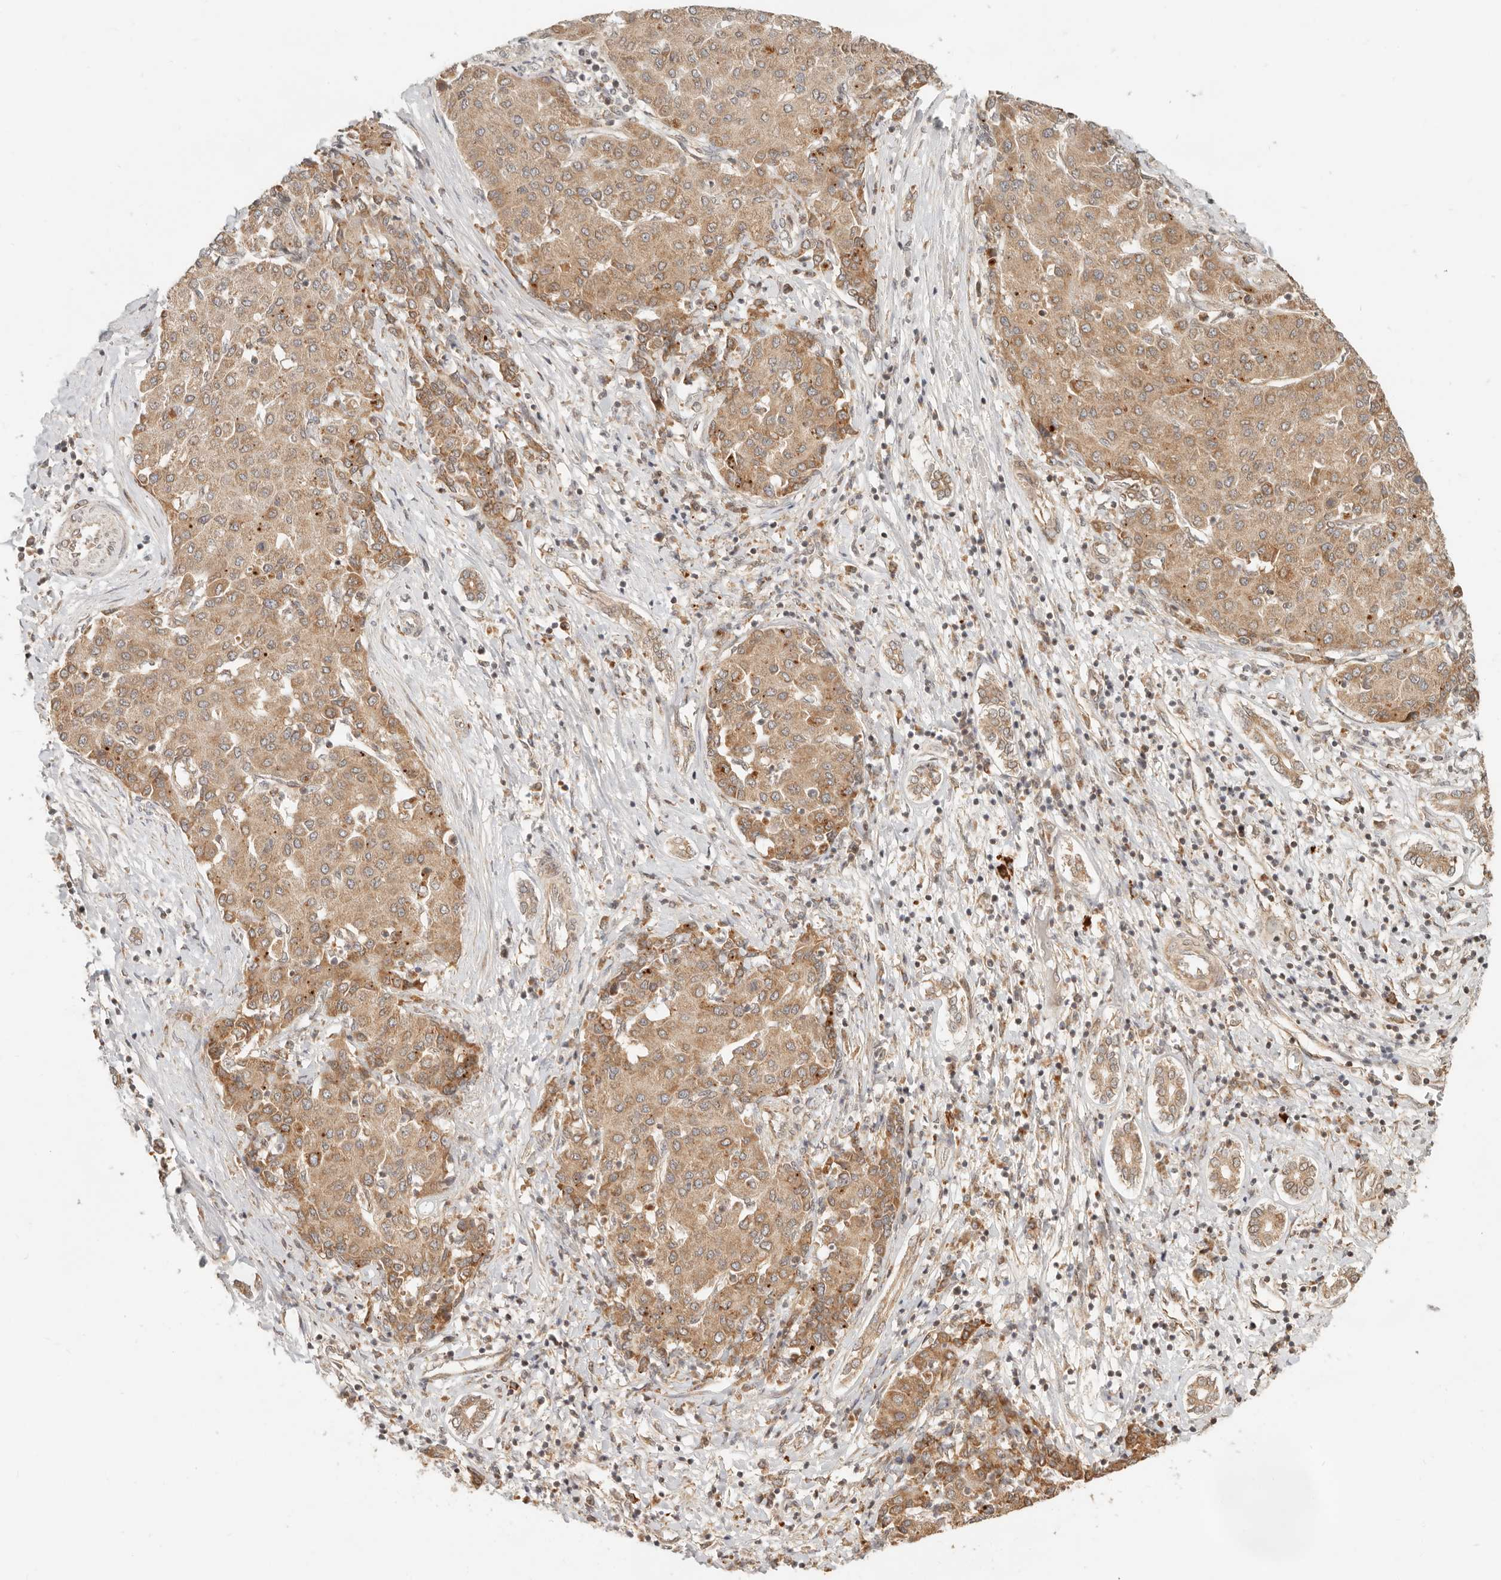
{"staining": {"intensity": "moderate", "quantity": ">75%", "location": "cytoplasmic/membranous"}, "tissue": "liver cancer", "cell_type": "Tumor cells", "image_type": "cancer", "snomed": [{"axis": "morphology", "description": "Carcinoma, Hepatocellular, NOS"}, {"axis": "topography", "description": "Liver"}], "caption": "The immunohistochemical stain highlights moderate cytoplasmic/membranous expression in tumor cells of liver cancer tissue.", "gene": "BAALC", "patient": {"sex": "male", "age": 65}}